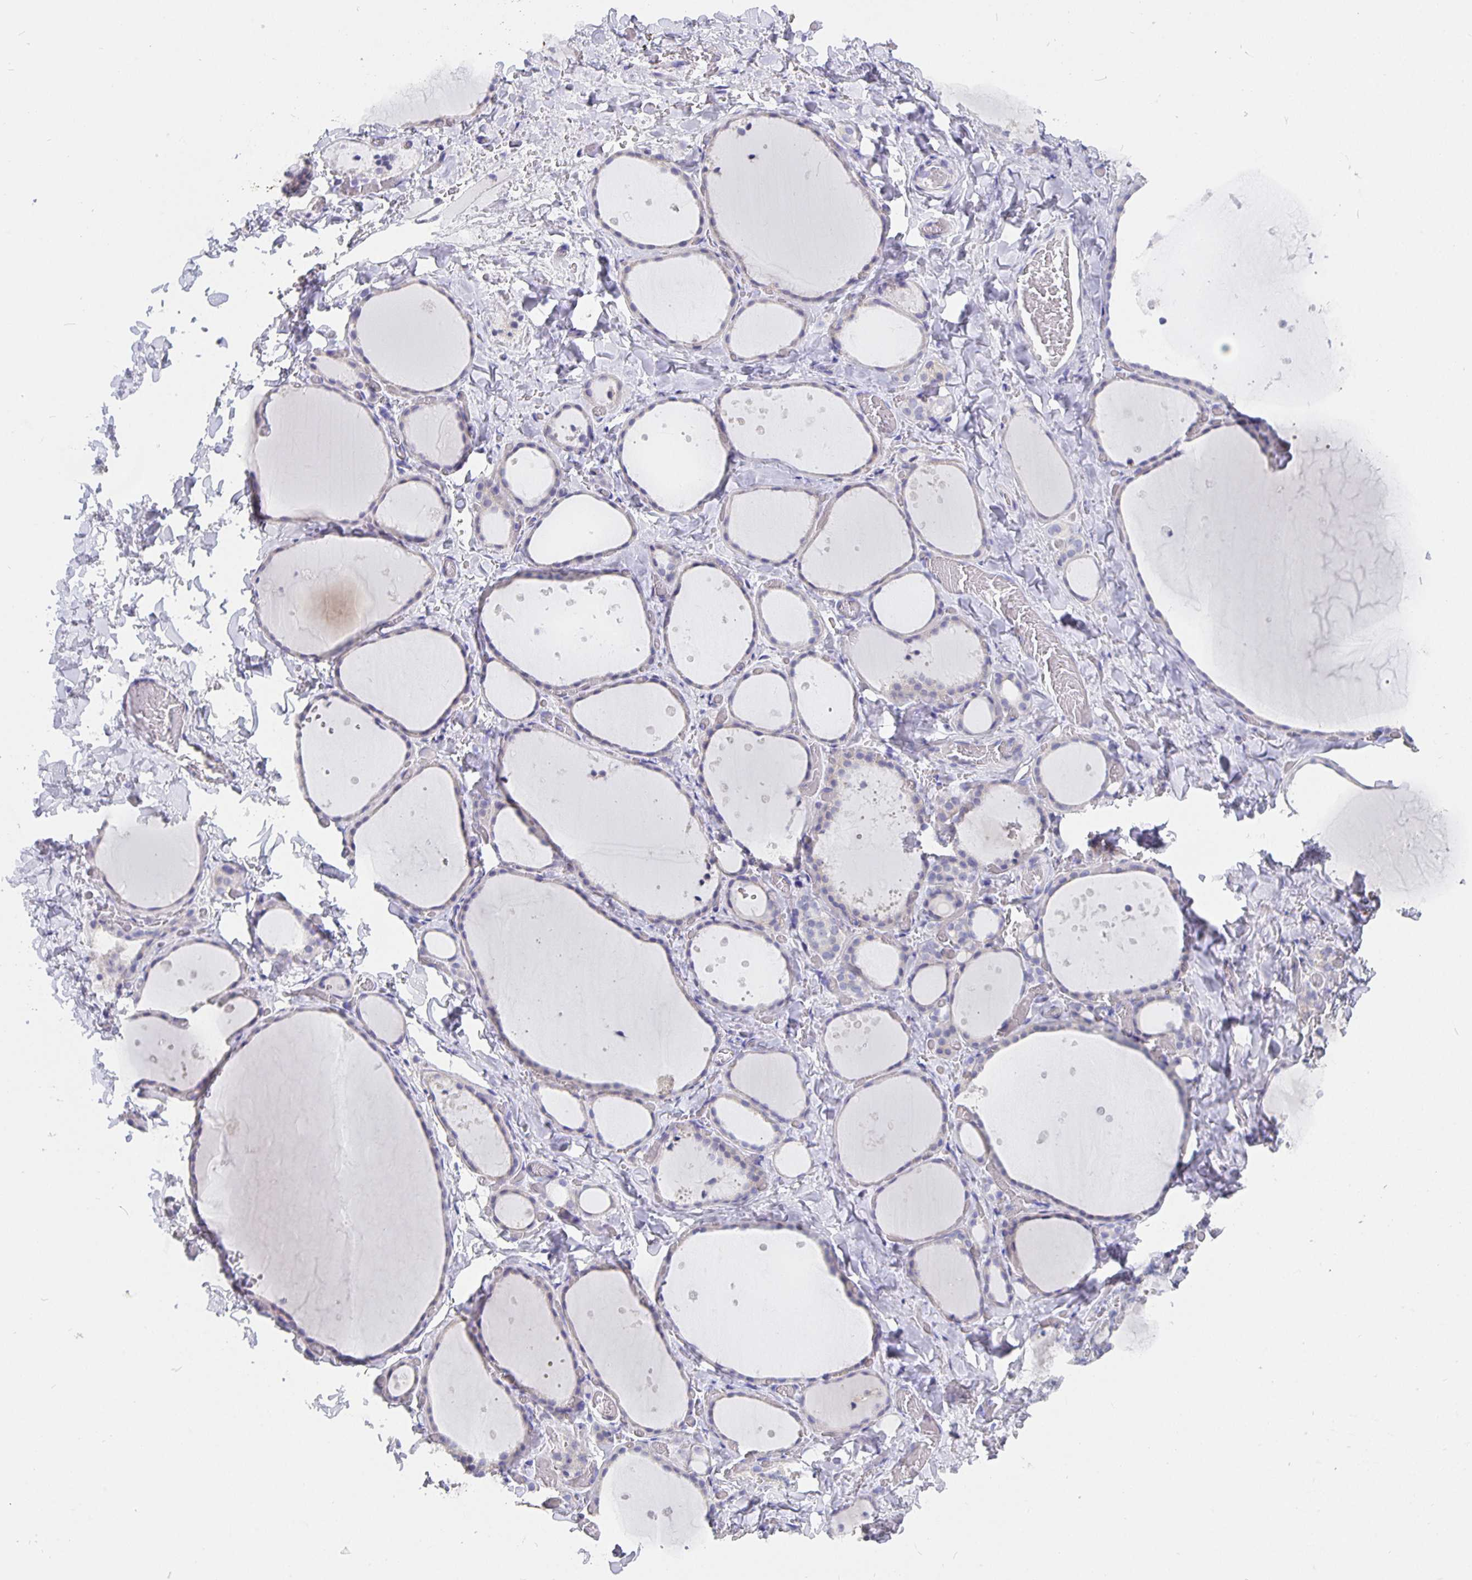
{"staining": {"intensity": "negative", "quantity": "none", "location": "none"}, "tissue": "thyroid gland", "cell_type": "Glandular cells", "image_type": "normal", "snomed": [{"axis": "morphology", "description": "Normal tissue, NOS"}, {"axis": "topography", "description": "Thyroid gland"}], "caption": "Photomicrograph shows no significant protein staining in glandular cells of unremarkable thyroid gland.", "gene": "CFAP74", "patient": {"sex": "female", "age": 36}}